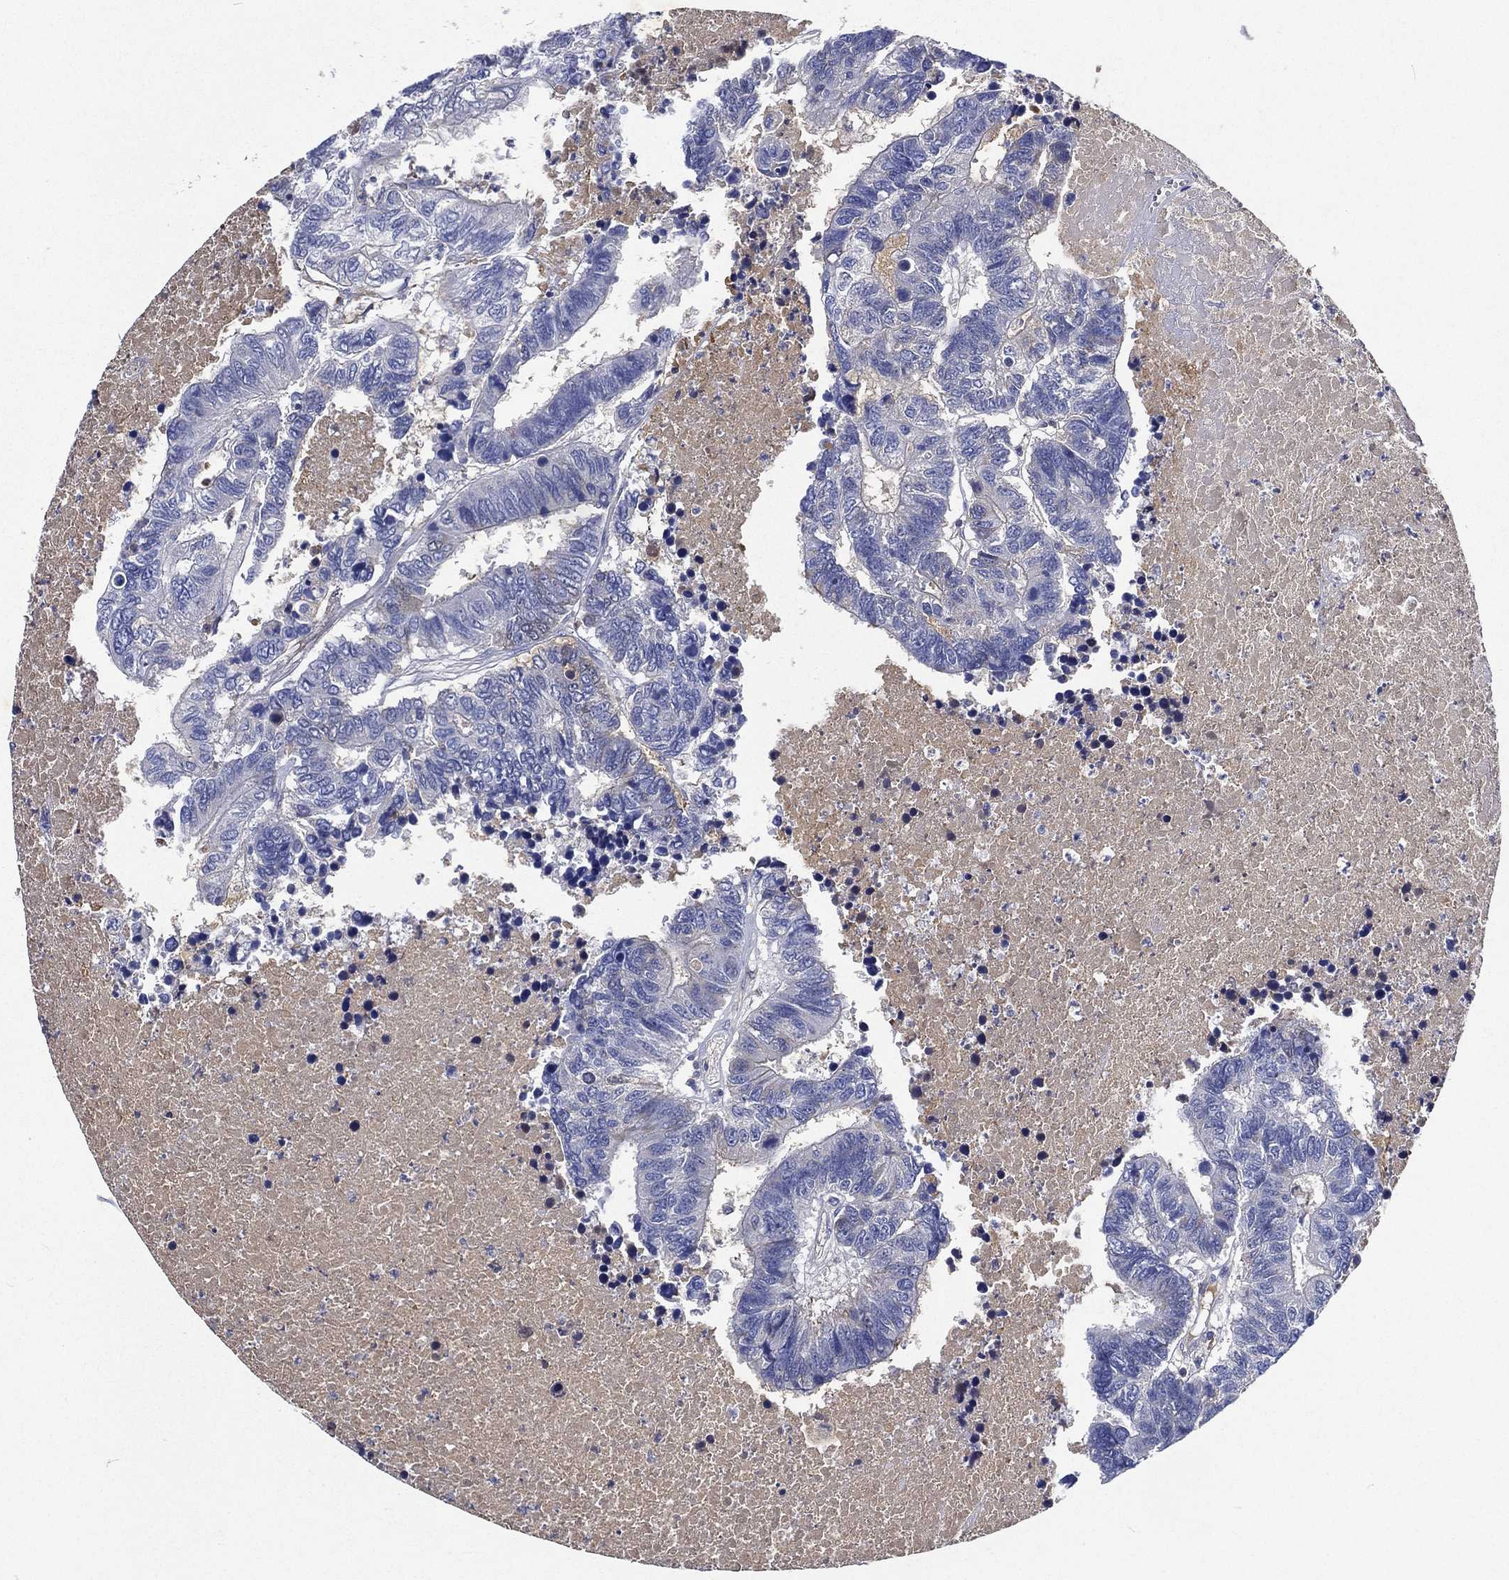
{"staining": {"intensity": "negative", "quantity": "none", "location": "none"}, "tissue": "colorectal cancer", "cell_type": "Tumor cells", "image_type": "cancer", "snomed": [{"axis": "morphology", "description": "Adenocarcinoma, NOS"}, {"axis": "topography", "description": "Colon"}], "caption": "A photomicrograph of human colorectal cancer is negative for staining in tumor cells.", "gene": "TMPRSS11D", "patient": {"sex": "female", "age": 48}}